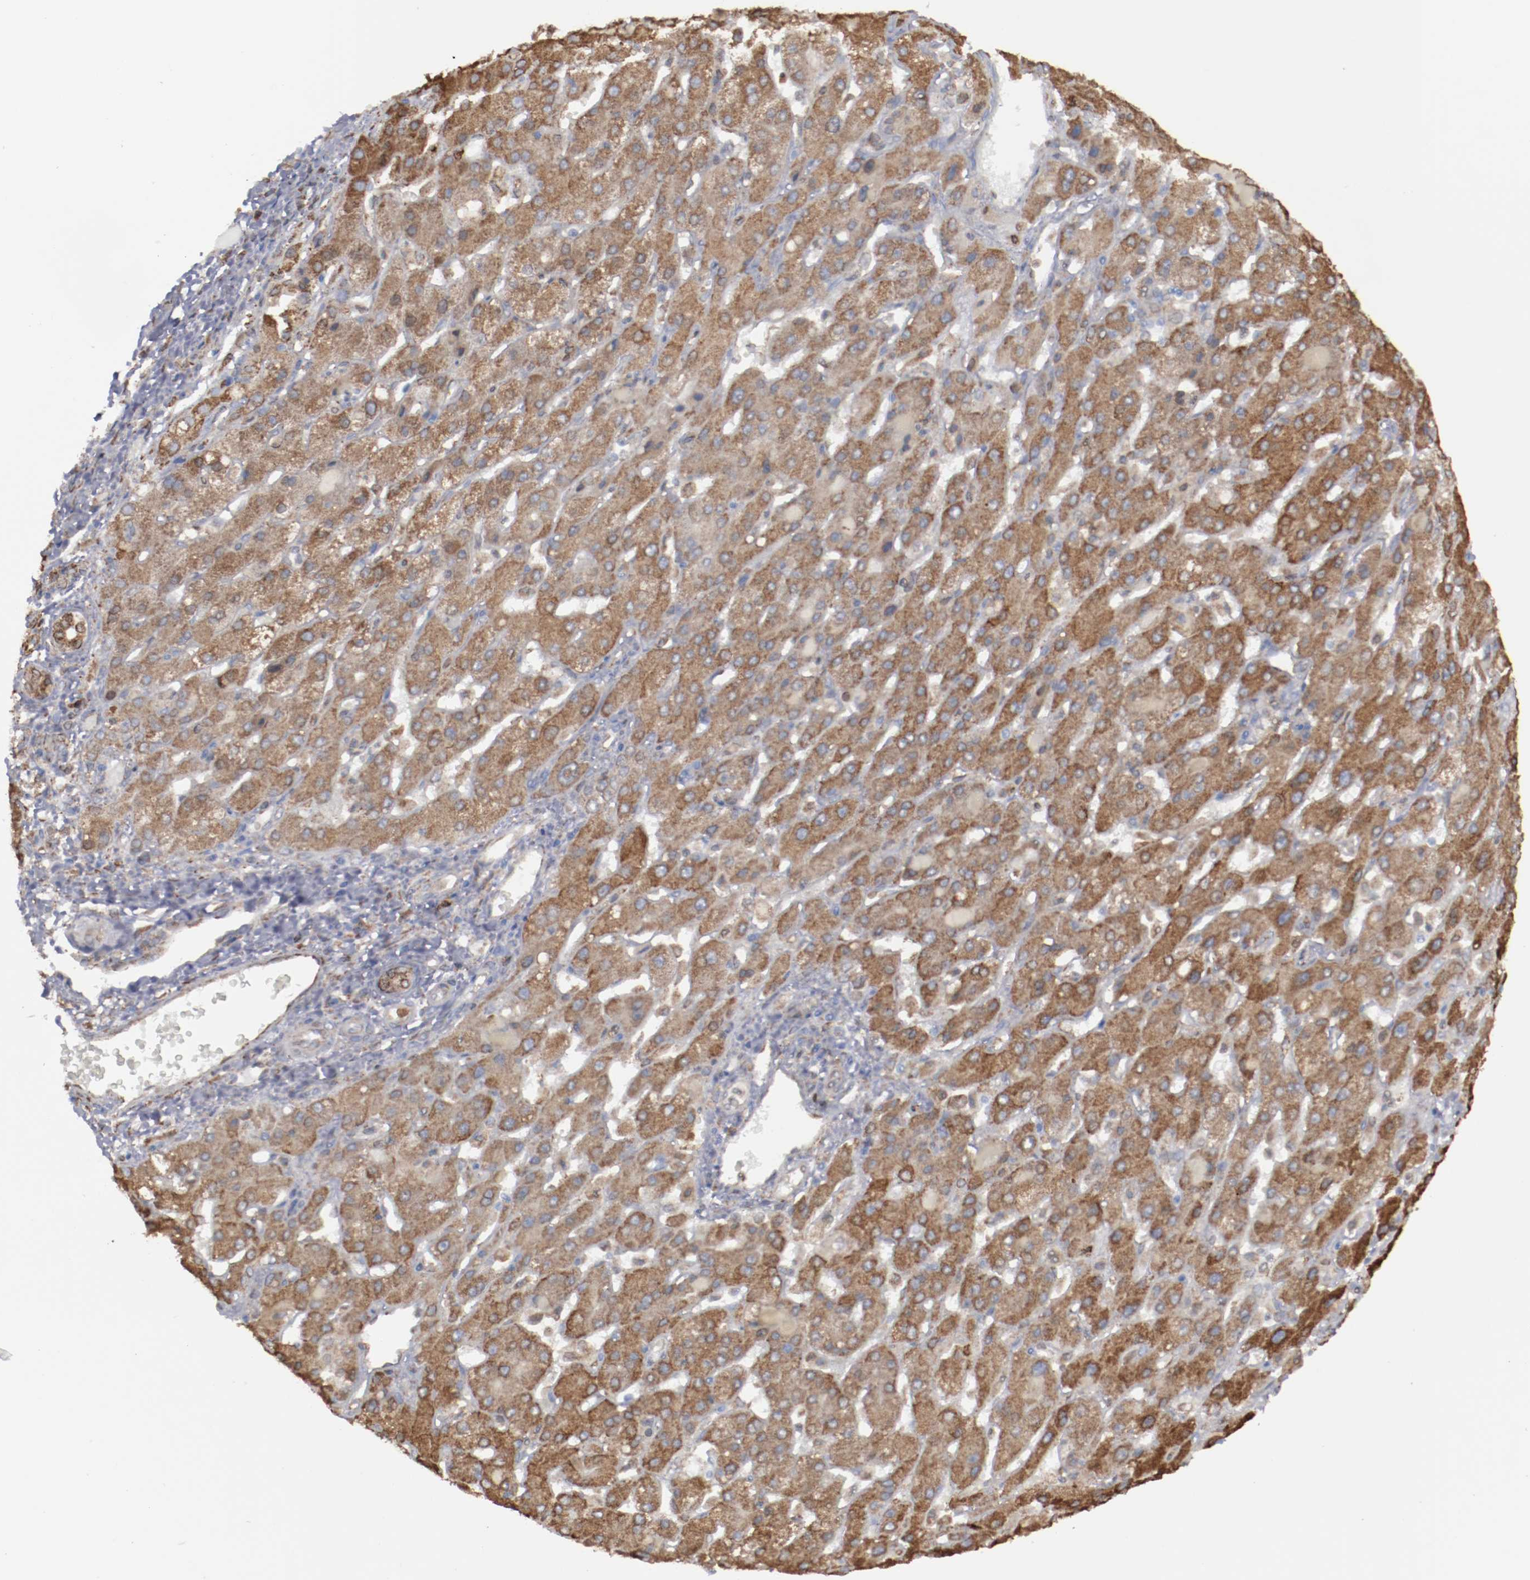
{"staining": {"intensity": "moderate", "quantity": ">75%", "location": "cytoplasmic/membranous"}, "tissue": "liver cancer", "cell_type": "Tumor cells", "image_type": "cancer", "snomed": [{"axis": "morphology", "description": "Cholangiocarcinoma"}, {"axis": "topography", "description": "Liver"}], "caption": "The photomicrograph shows immunohistochemical staining of cholangiocarcinoma (liver). There is moderate cytoplasmic/membranous expression is appreciated in about >75% of tumor cells.", "gene": "ERLIN2", "patient": {"sex": "female", "age": 52}}